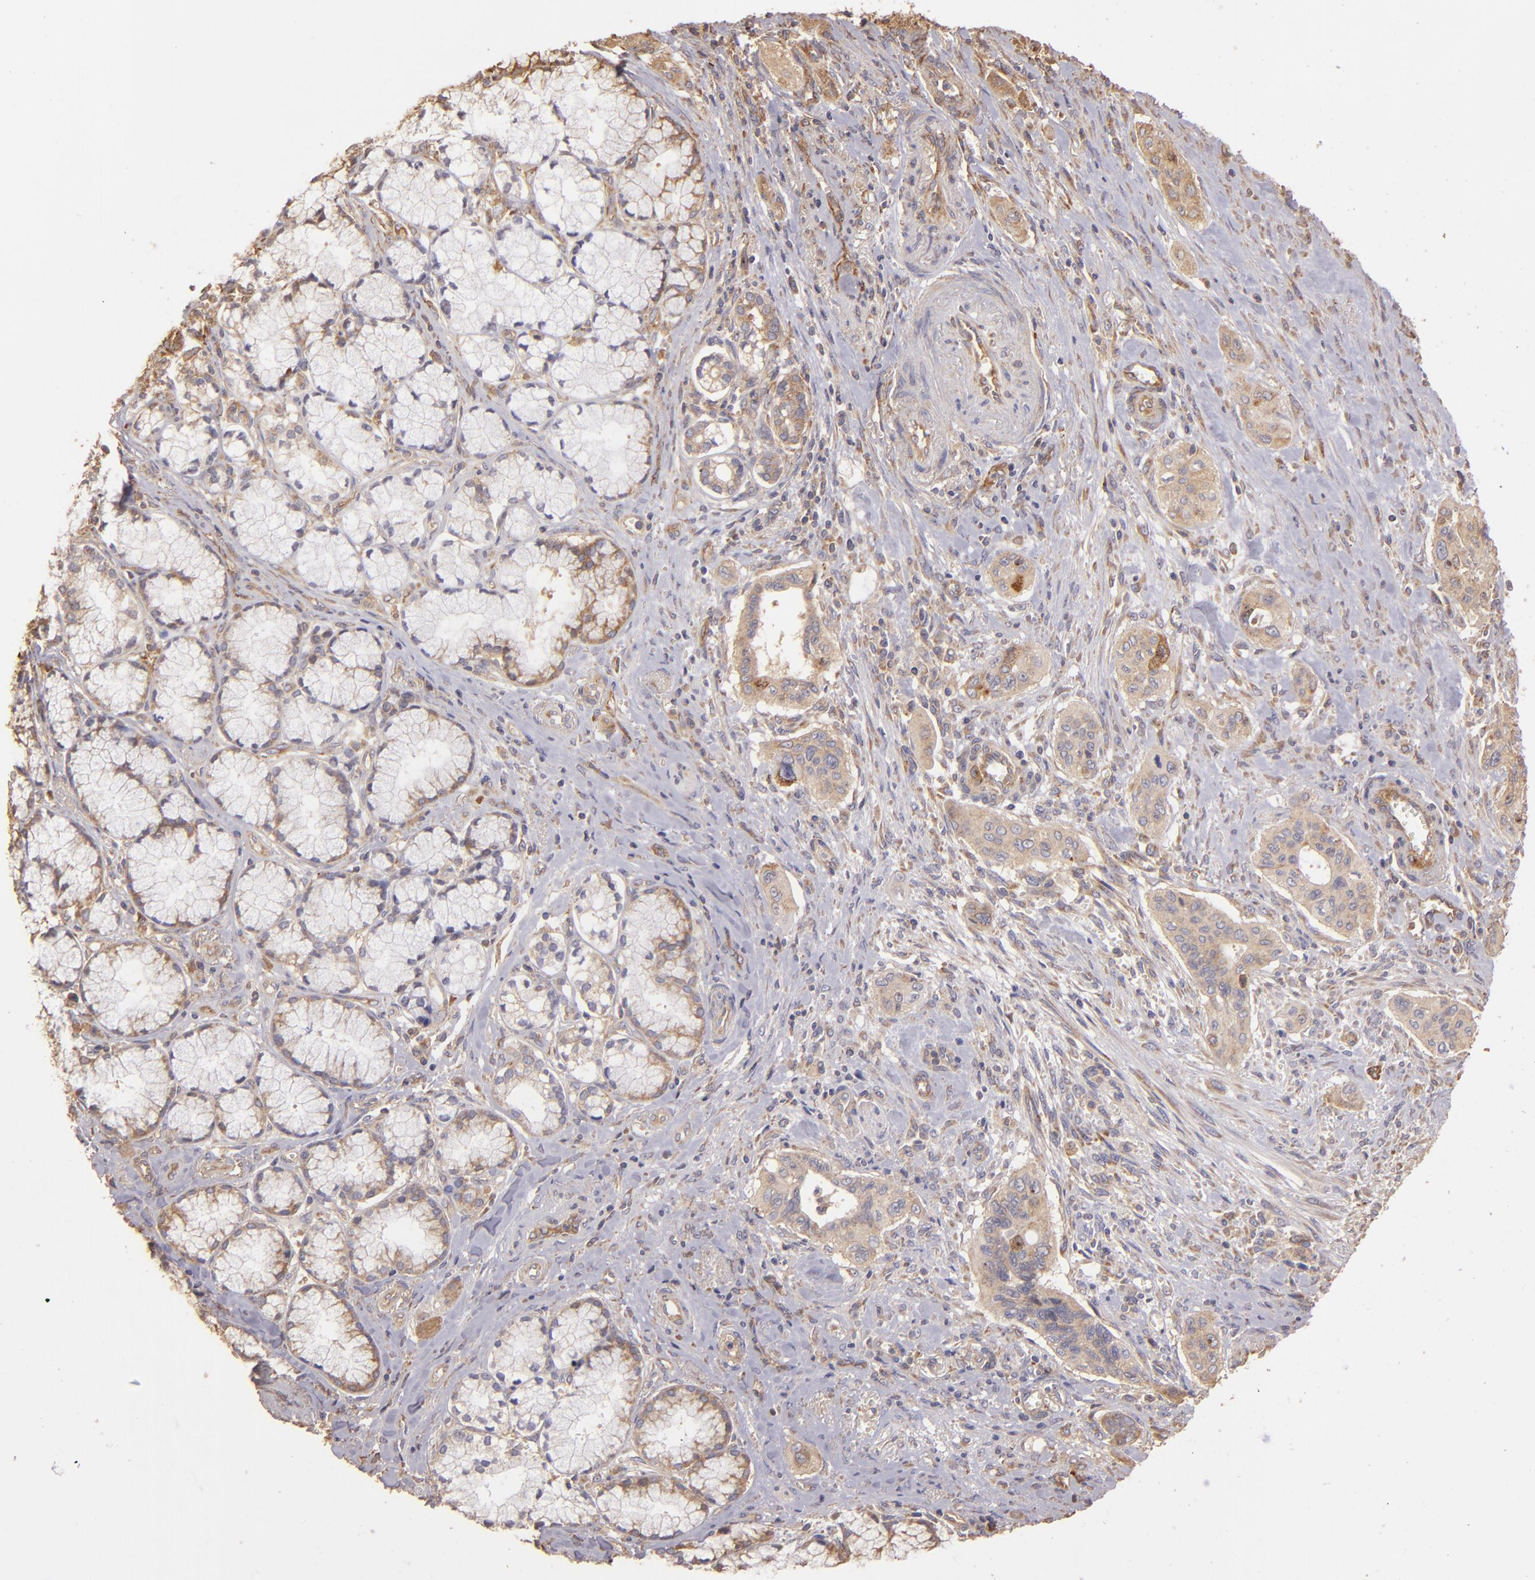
{"staining": {"intensity": "moderate", "quantity": ">75%", "location": "cytoplasmic/membranous"}, "tissue": "pancreatic cancer", "cell_type": "Tumor cells", "image_type": "cancer", "snomed": [{"axis": "morphology", "description": "Adenocarcinoma, NOS"}, {"axis": "topography", "description": "Pancreas"}], "caption": "Protein expression analysis of pancreatic cancer (adenocarcinoma) shows moderate cytoplasmic/membranous expression in about >75% of tumor cells.", "gene": "ECE1", "patient": {"sex": "male", "age": 77}}